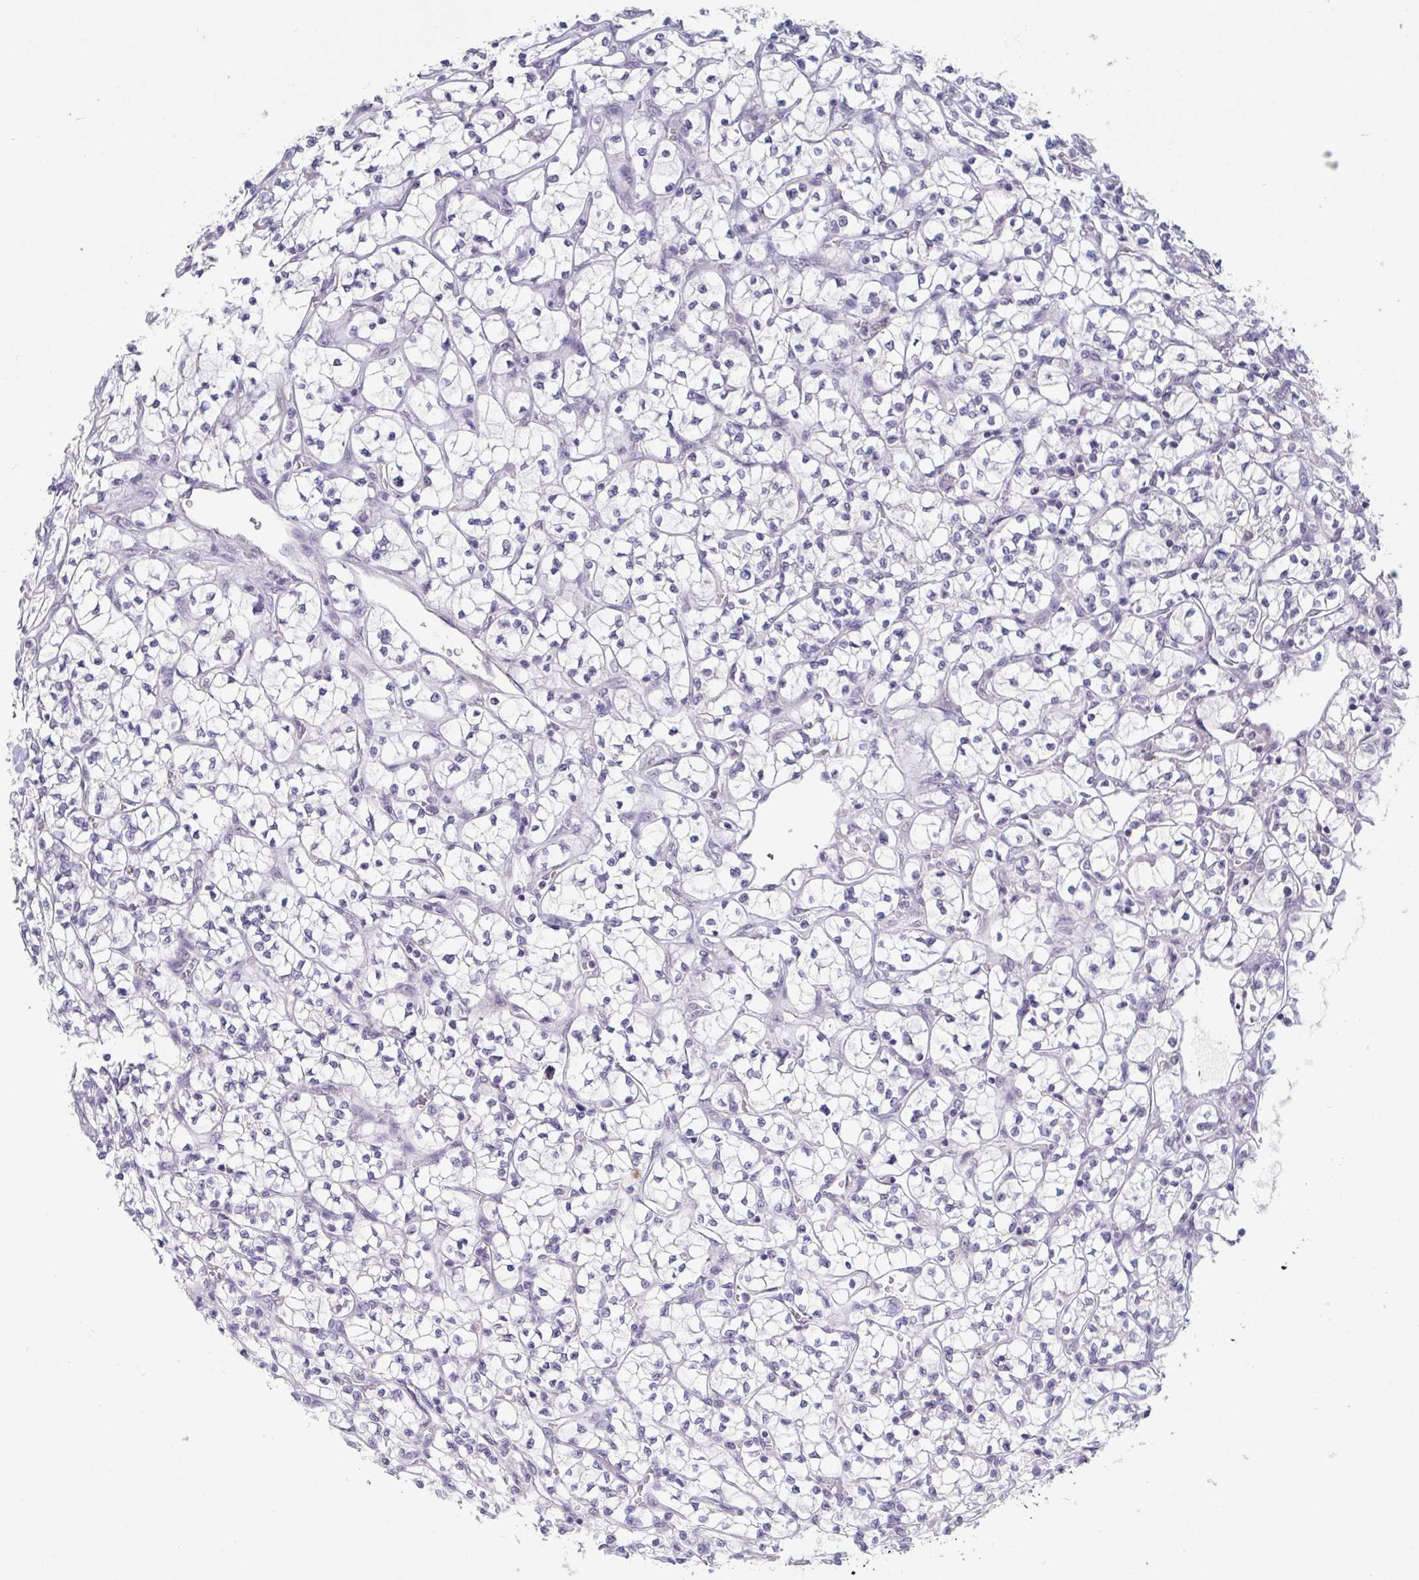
{"staining": {"intensity": "negative", "quantity": "none", "location": "none"}, "tissue": "renal cancer", "cell_type": "Tumor cells", "image_type": "cancer", "snomed": [{"axis": "morphology", "description": "Adenocarcinoma, NOS"}, {"axis": "topography", "description": "Kidney"}], "caption": "A high-resolution image shows IHC staining of adenocarcinoma (renal), which displays no significant staining in tumor cells. (IHC, brightfield microscopy, high magnification).", "gene": "KDM4D", "patient": {"sex": "female", "age": 64}}